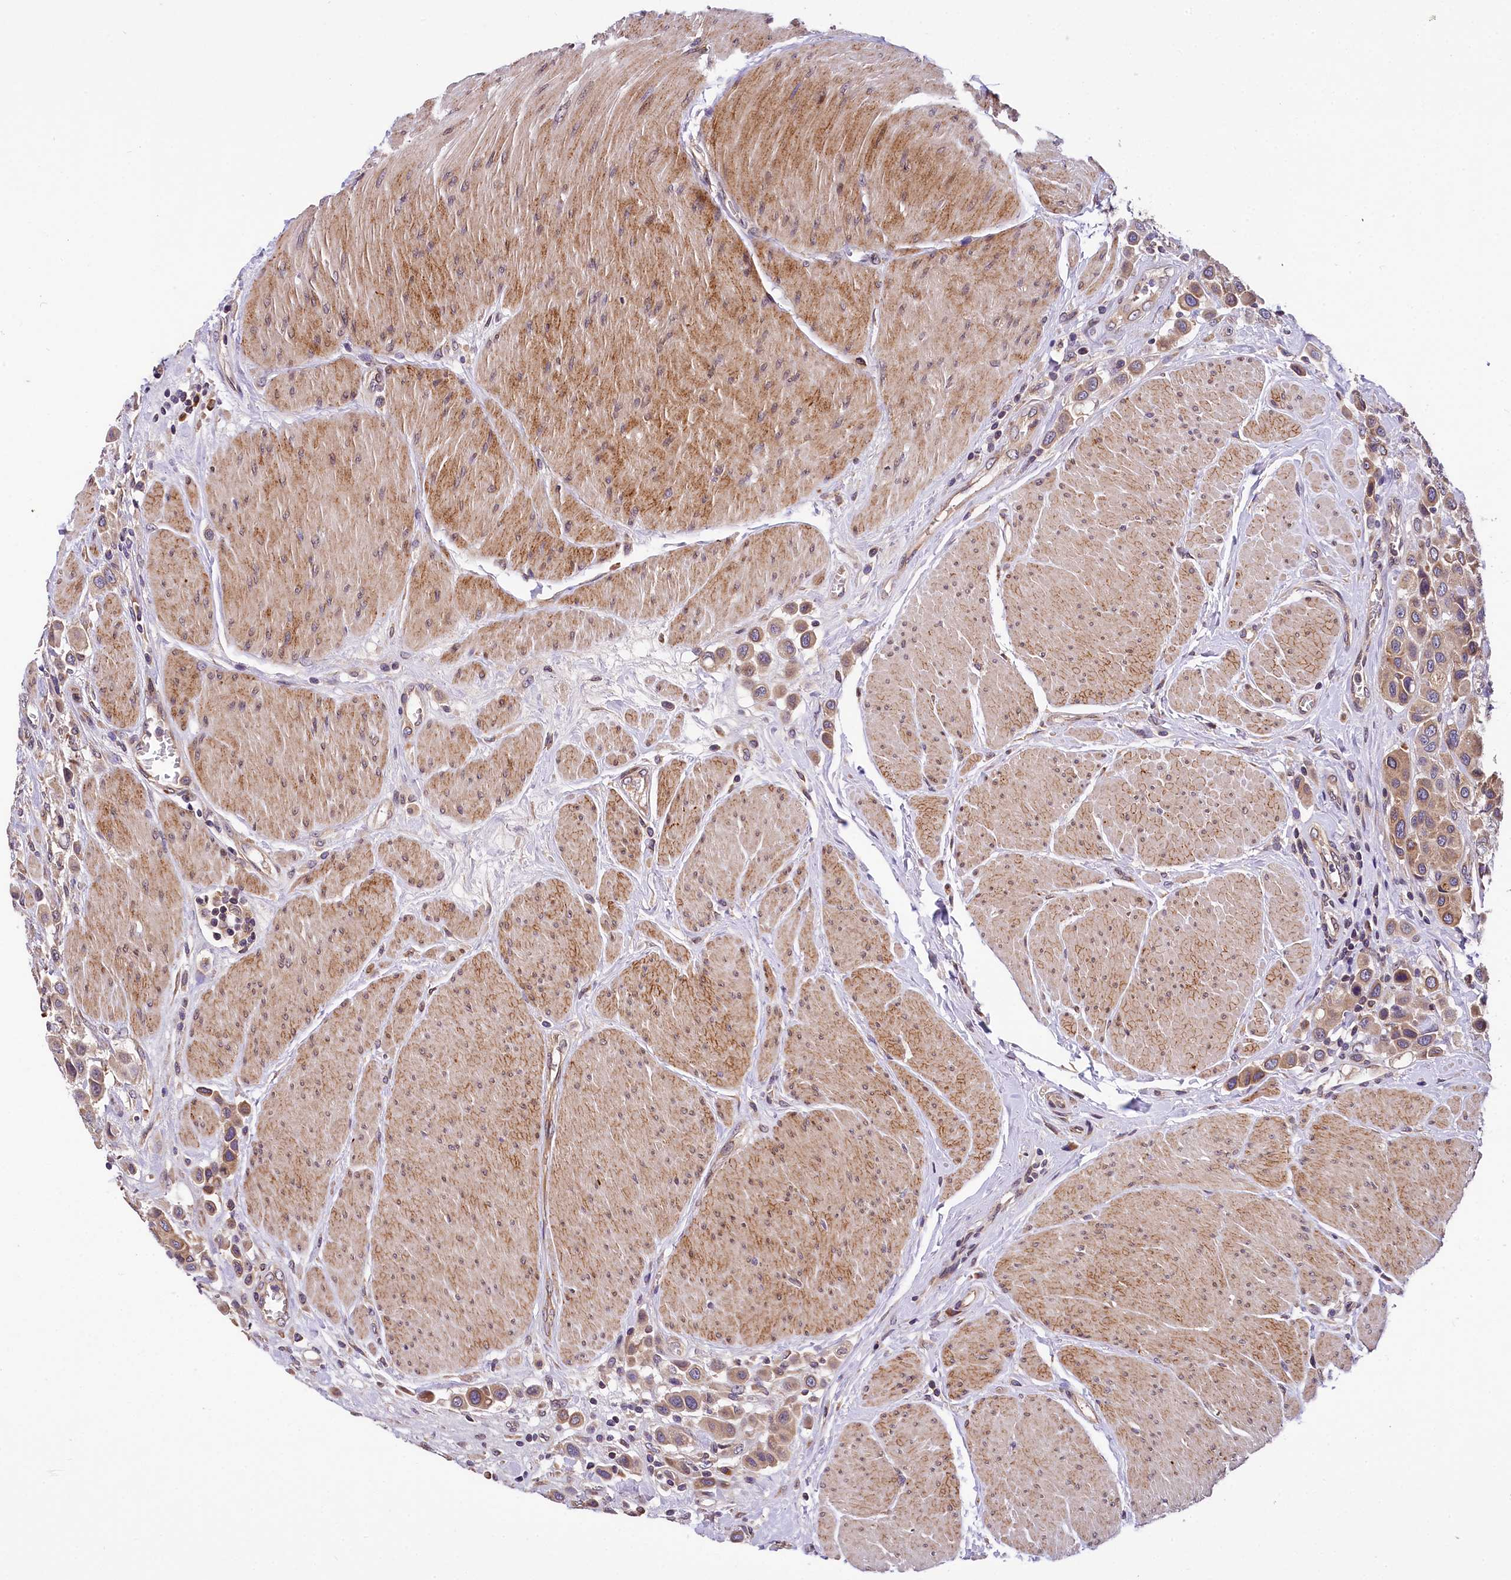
{"staining": {"intensity": "moderate", "quantity": ">75%", "location": "cytoplasmic/membranous"}, "tissue": "urothelial cancer", "cell_type": "Tumor cells", "image_type": "cancer", "snomed": [{"axis": "morphology", "description": "Urothelial carcinoma, High grade"}, {"axis": "topography", "description": "Urinary bladder"}], "caption": "Urothelial cancer stained with DAB immunohistochemistry (IHC) reveals medium levels of moderate cytoplasmic/membranous expression in about >75% of tumor cells.", "gene": "SUPV3L1", "patient": {"sex": "male", "age": 50}}